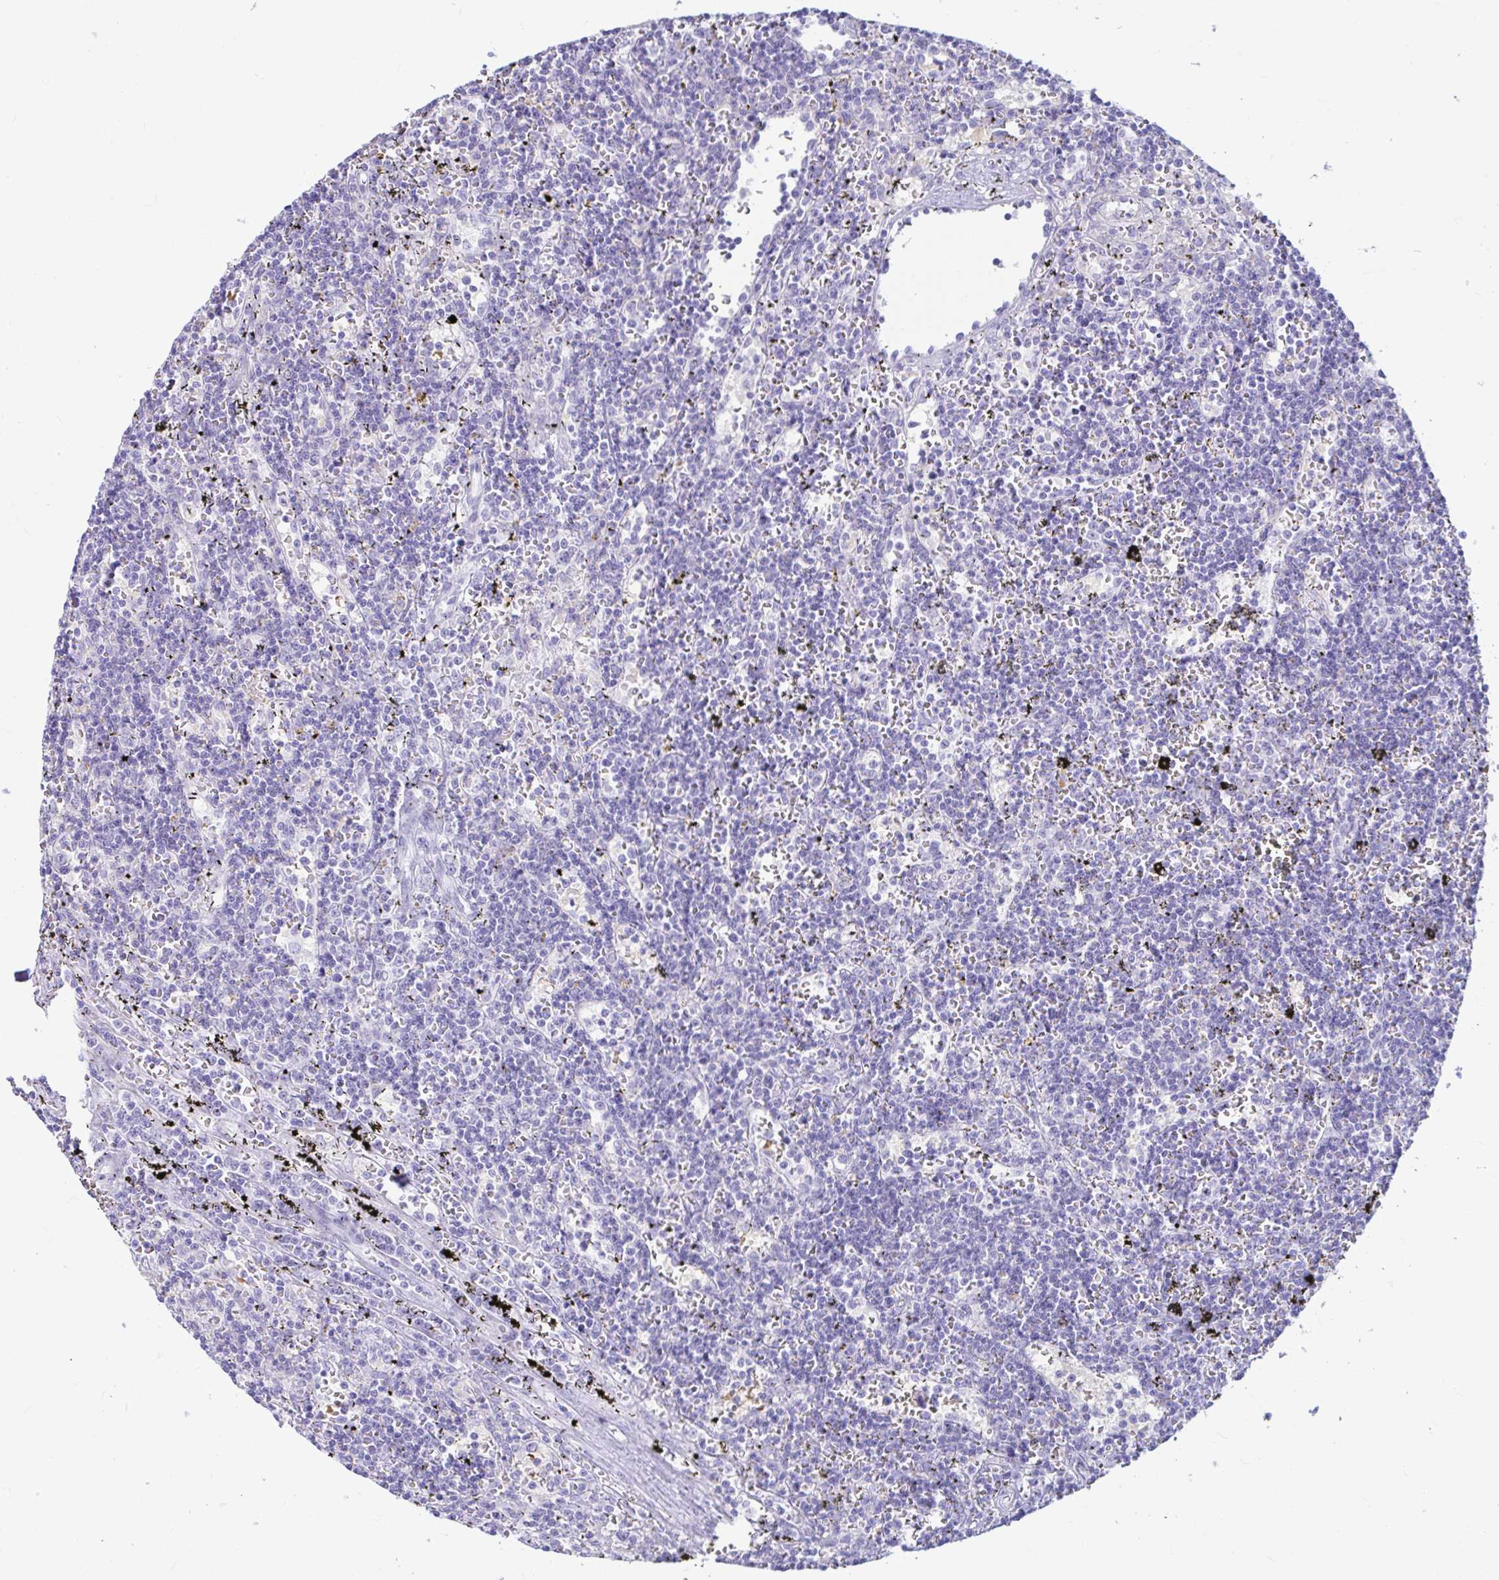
{"staining": {"intensity": "negative", "quantity": "none", "location": "none"}, "tissue": "lymphoma", "cell_type": "Tumor cells", "image_type": "cancer", "snomed": [{"axis": "morphology", "description": "Malignant lymphoma, non-Hodgkin's type, Low grade"}, {"axis": "topography", "description": "Spleen"}], "caption": "Malignant lymphoma, non-Hodgkin's type (low-grade) stained for a protein using immunohistochemistry (IHC) reveals no staining tumor cells.", "gene": "ERICH6", "patient": {"sex": "male", "age": 60}}